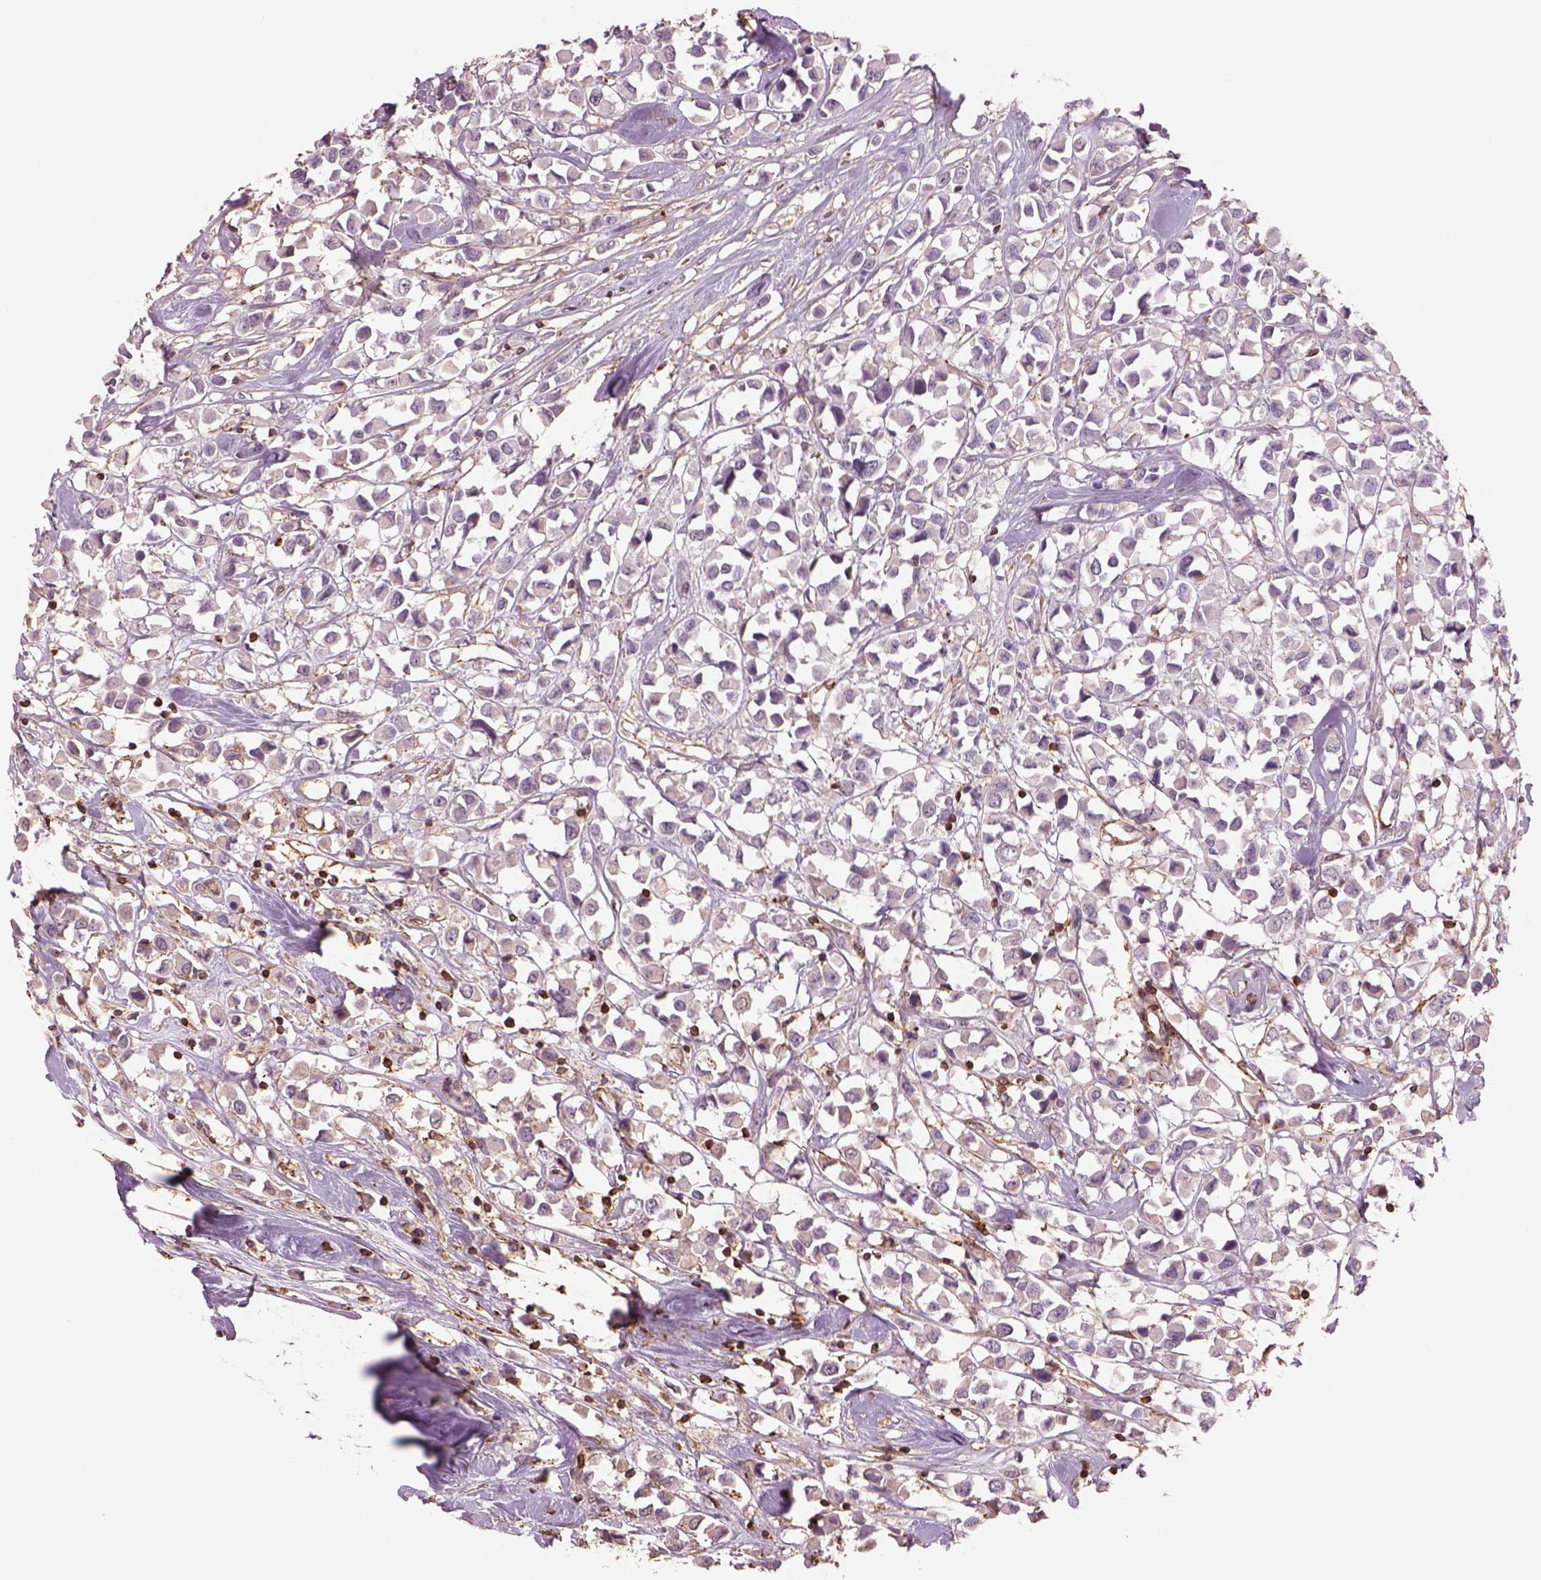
{"staining": {"intensity": "negative", "quantity": "none", "location": "none"}, "tissue": "breast cancer", "cell_type": "Tumor cells", "image_type": "cancer", "snomed": [{"axis": "morphology", "description": "Duct carcinoma"}, {"axis": "topography", "description": "Breast"}], "caption": "Immunohistochemistry of breast cancer (intraductal carcinoma) demonstrates no positivity in tumor cells.", "gene": "LIN7A", "patient": {"sex": "female", "age": 61}}